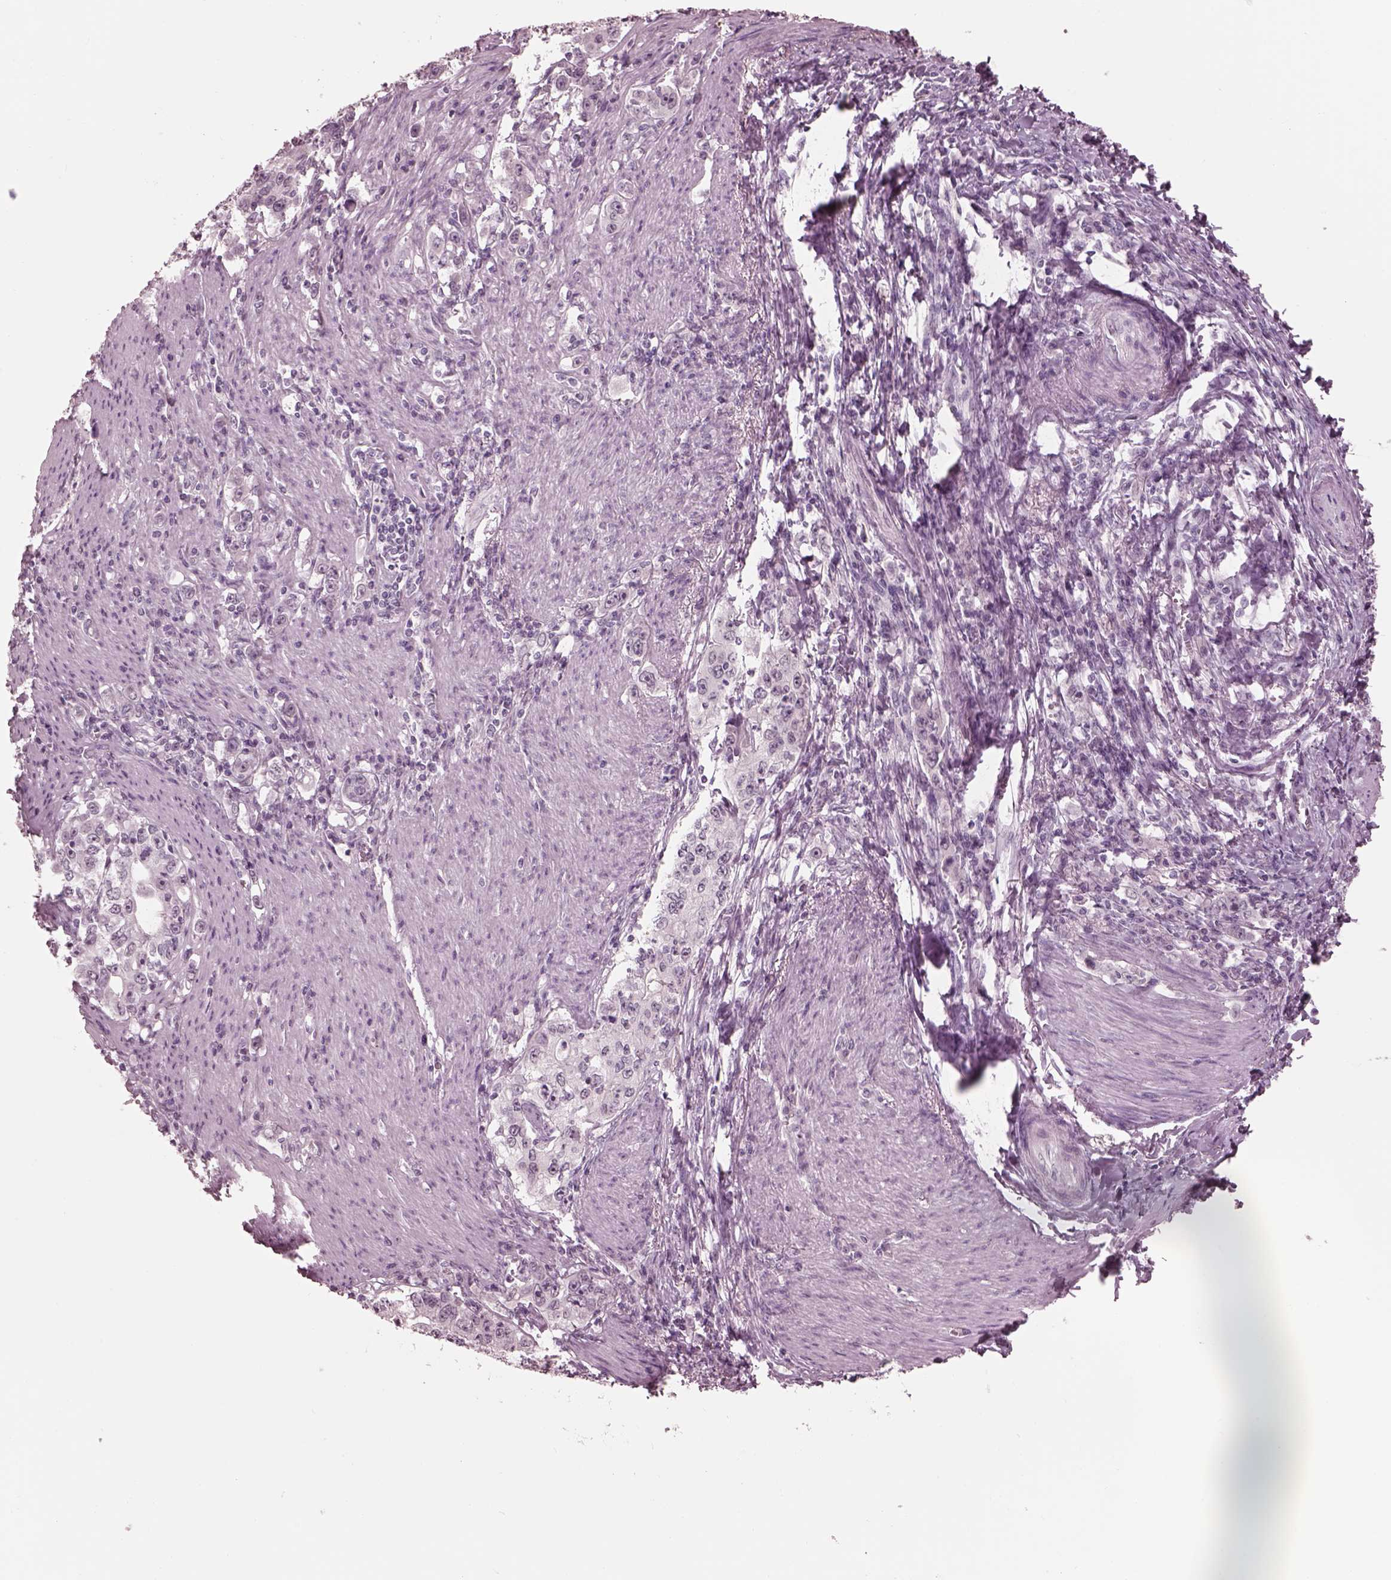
{"staining": {"intensity": "negative", "quantity": "none", "location": "none"}, "tissue": "stomach cancer", "cell_type": "Tumor cells", "image_type": "cancer", "snomed": [{"axis": "morphology", "description": "Adenocarcinoma, NOS"}, {"axis": "topography", "description": "Stomach, lower"}], "caption": "The immunohistochemistry (IHC) micrograph has no significant expression in tumor cells of stomach cancer (adenocarcinoma) tissue.", "gene": "GARIN4", "patient": {"sex": "female", "age": 72}}